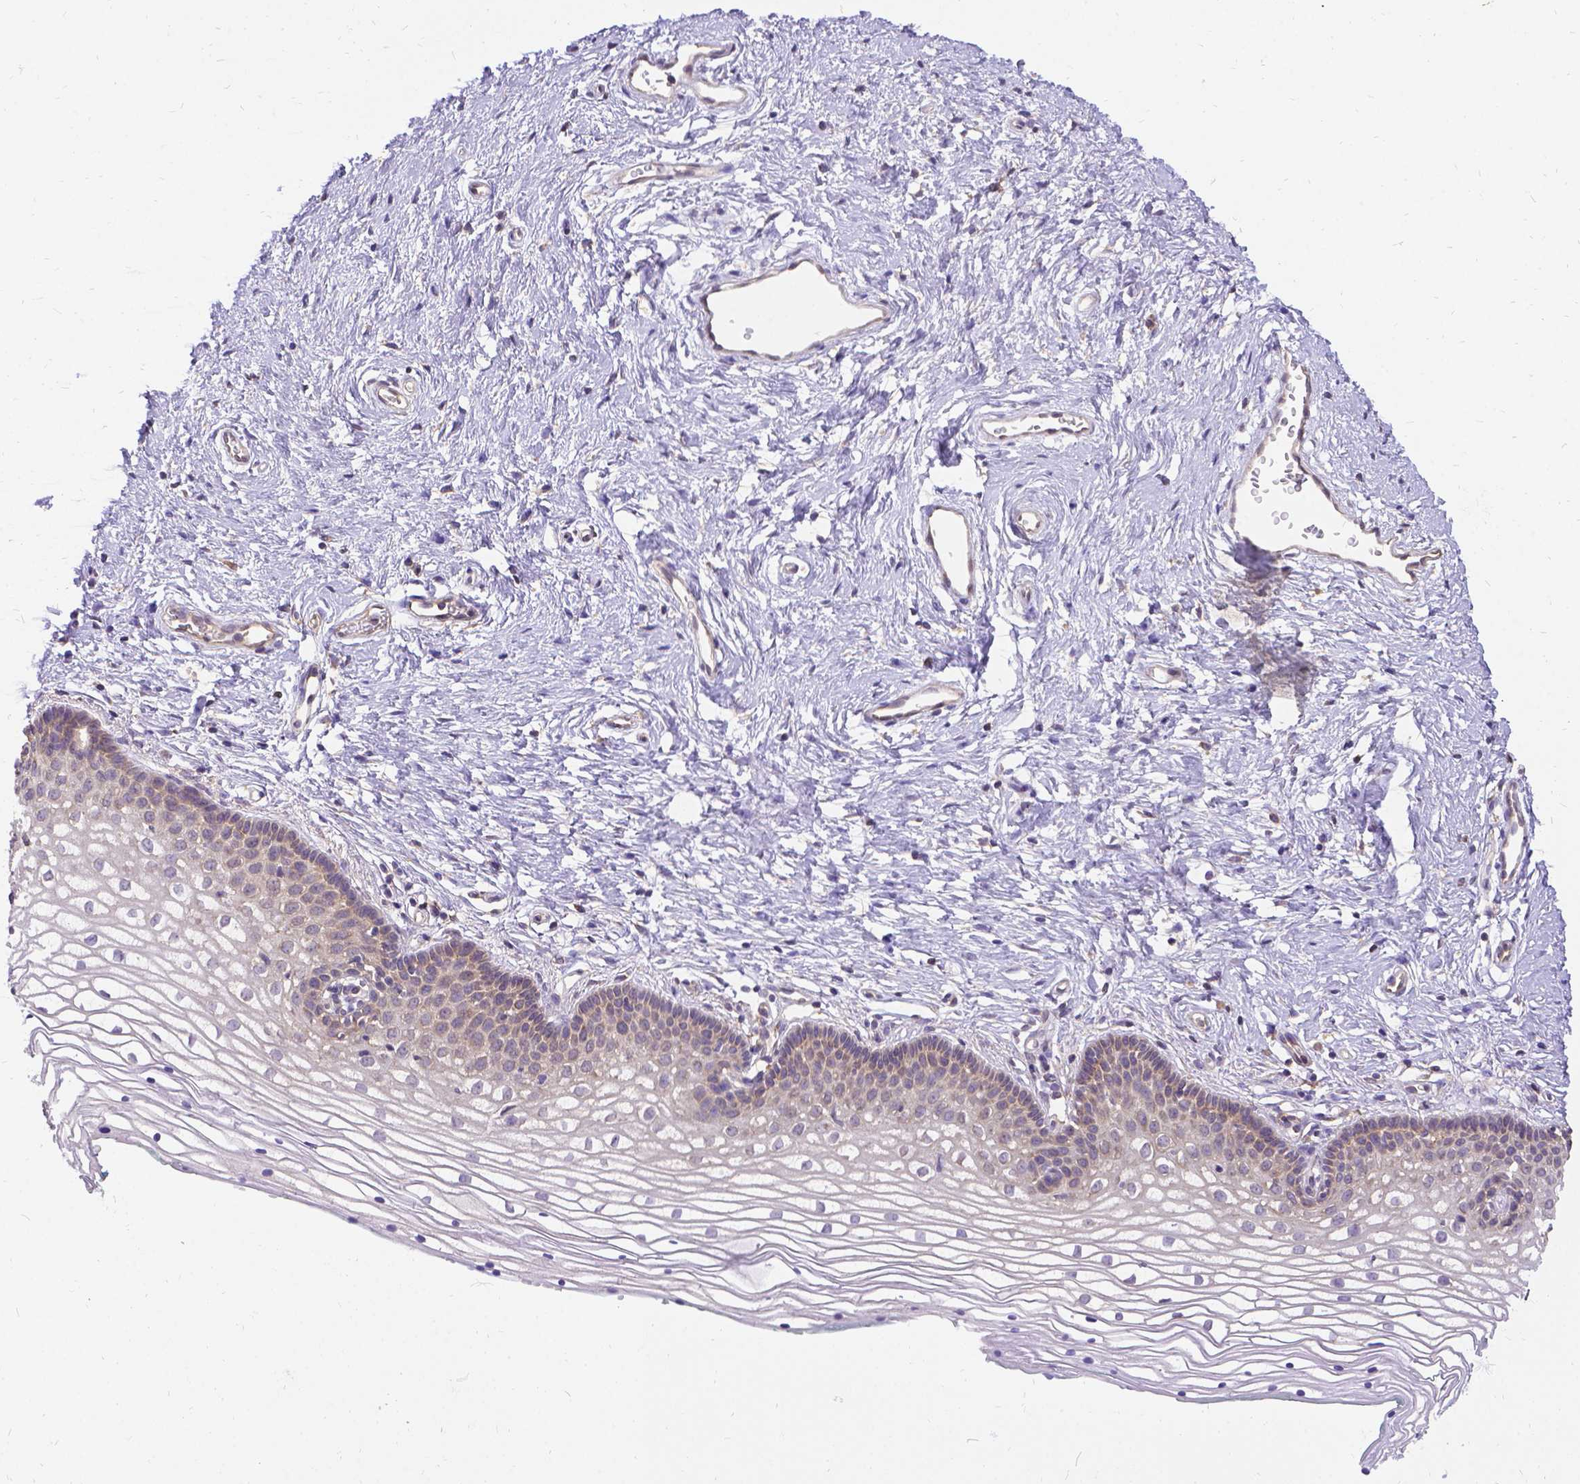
{"staining": {"intensity": "moderate", "quantity": "<25%", "location": "cytoplasmic/membranous"}, "tissue": "vagina", "cell_type": "Squamous epithelial cells", "image_type": "normal", "snomed": [{"axis": "morphology", "description": "Normal tissue, NOS"}, {"axis": "topography", "description": "Vagina"}], "caption": "This image reveals unremarkable vagina stained with immunohistochemistry (IHC) to label a protein in brown. The cytoplasmic/membranous of squamous epithelial cells show moderate positivity for the protein. Nuclei are counter-stained blue.", "gene": "DENND6A", "patient": {"sex": "female", "age": 36}}